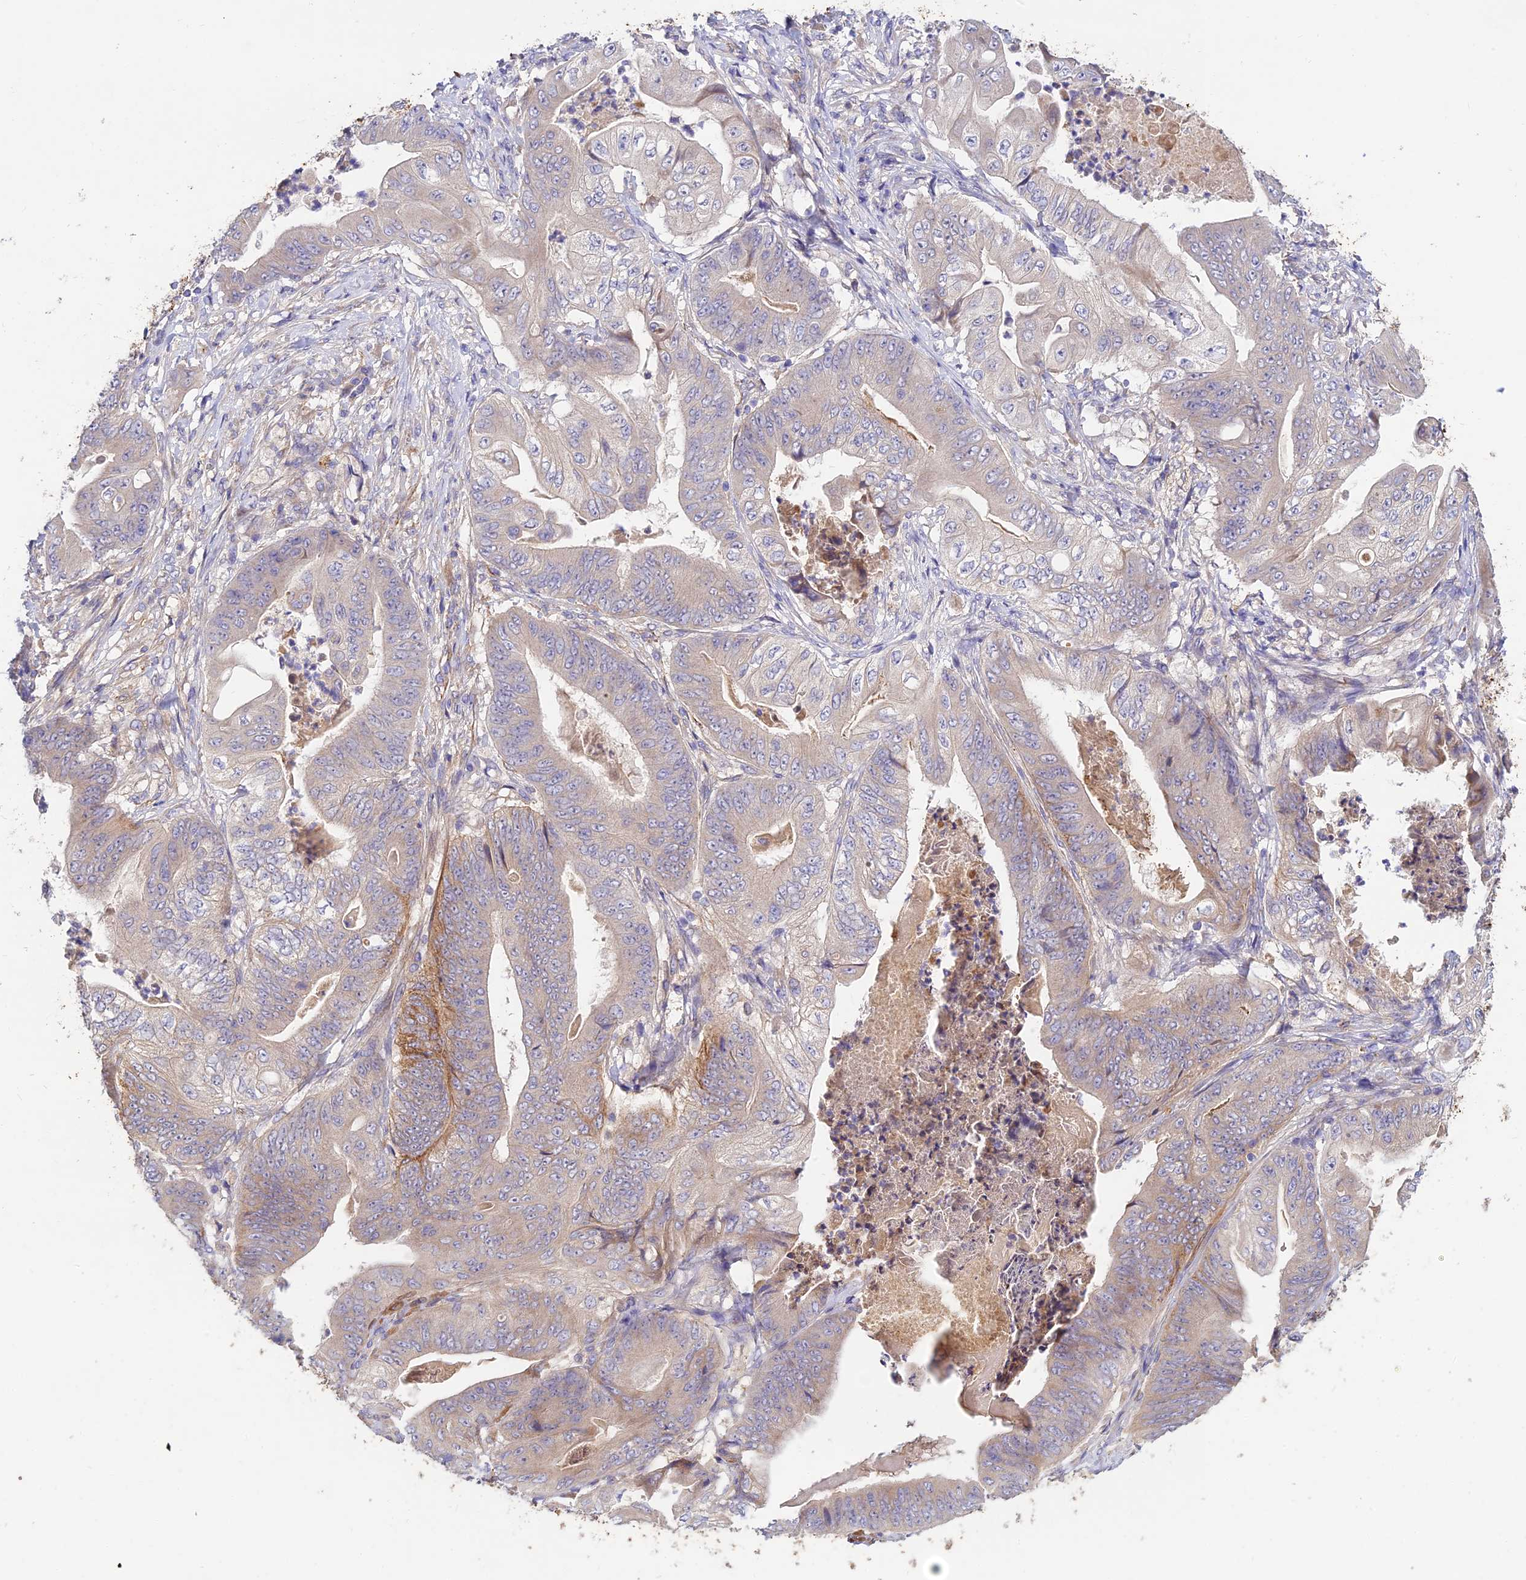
{"staining": {"intensity": "moderate", "quantity": "<25%", "location": "cytoplasmic/membranous"}, "tissue": "stomach cancer", "cell_type": "Tumor cells", "image_type": "cancer", "snomed": [{"axis": "morphology", "description": "Adenocarcinoma, NOS"}, {"axis": "topography", "description": "Stomach"}], "caption": "Protein staining by IHC demonstrates moderate cytoplasmic/membranous positivity in about <25% of tumor cells in stomach adenocarcinoma. (Stains: DAB in brown, nuclei in blue, Microscopy: brightfield microscopy at high magnification).", "gene": "ACSM5", "patient": {"sex": "male", "age": 62}}